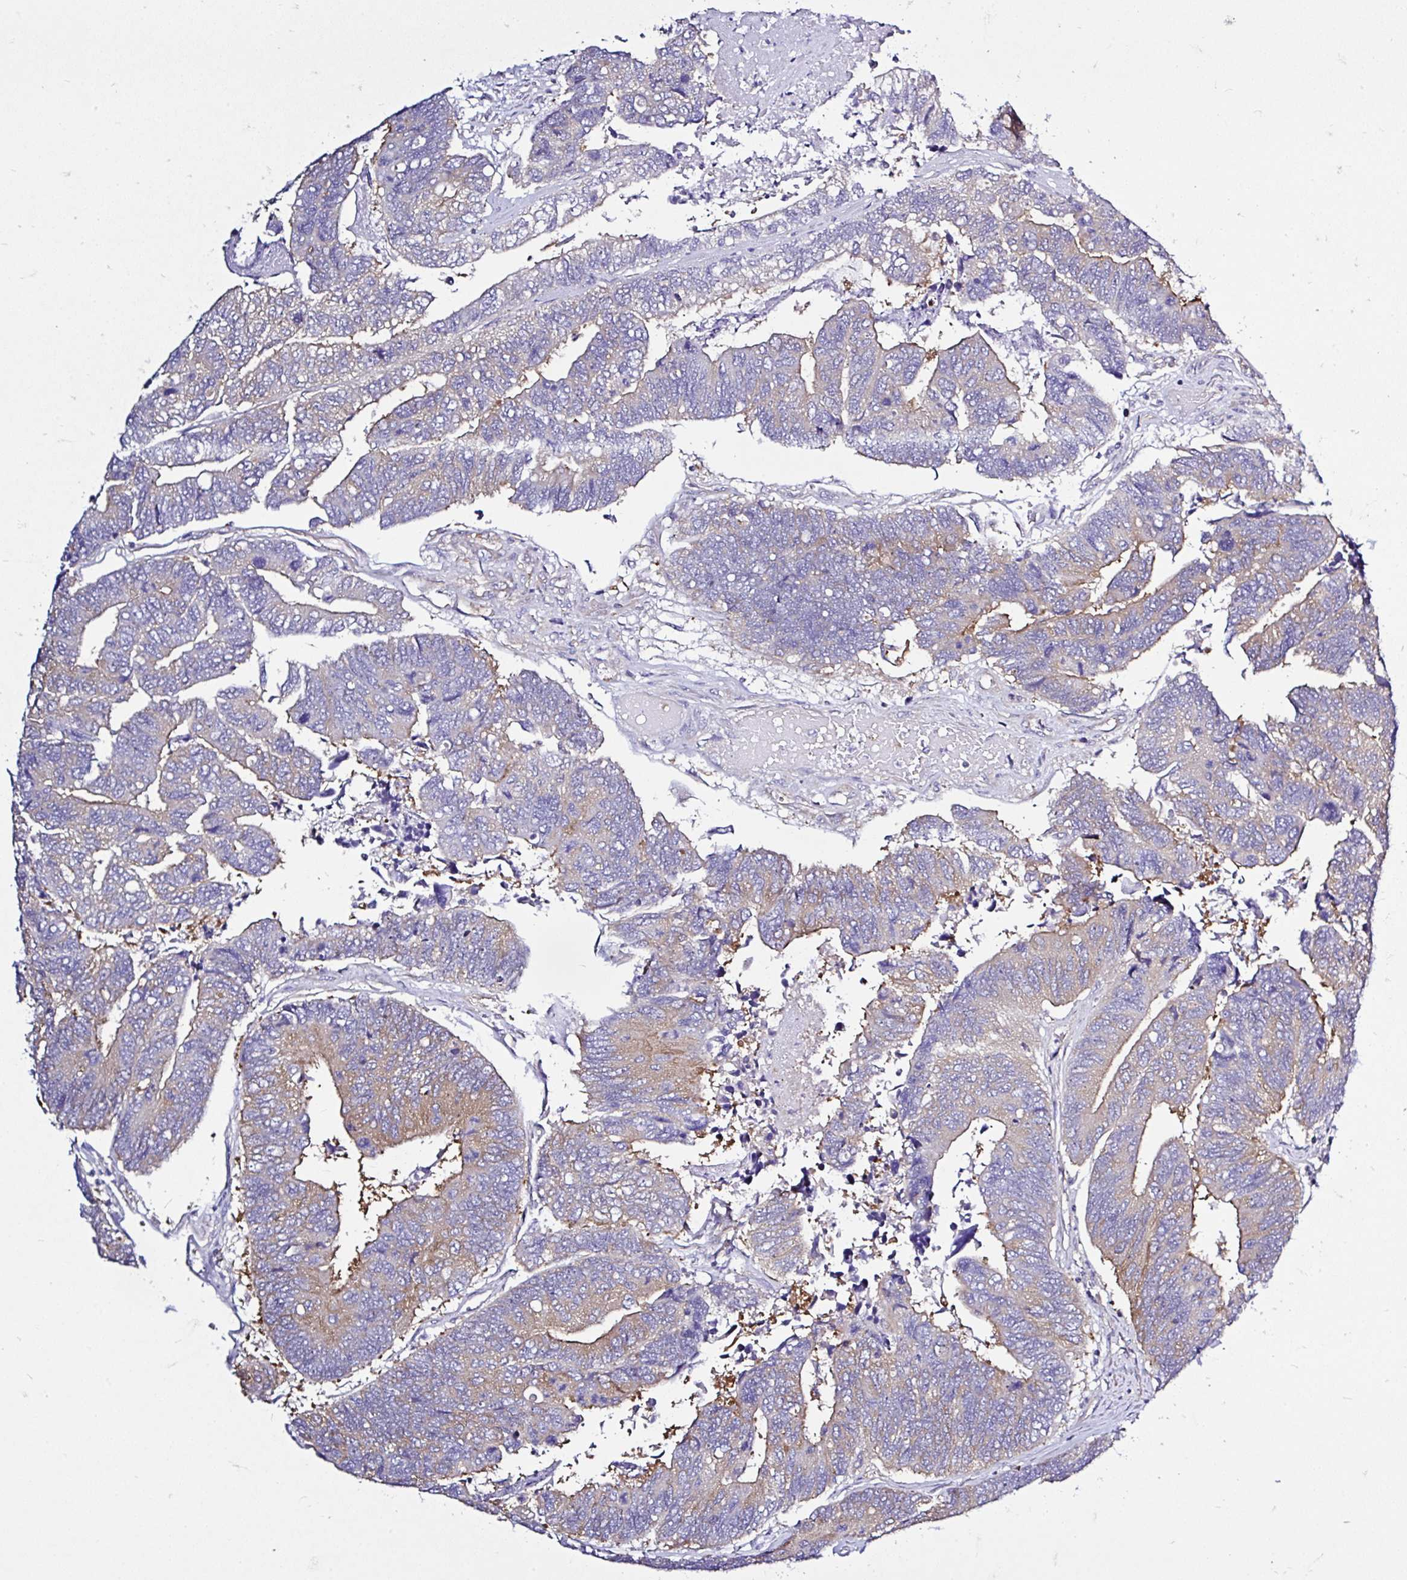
{"staining": {"intensity": "moderate", "quantity": "<25%", "location": "cytoplasmic/membranous"}, "tissue": "colorectal cancer", "cell_type": "Tumor cells", "image_type": "cancer", "snomed": [{"axis": "morphology", "description": "Adenocarcinoma, NOS"}, {"axis": "topography", "description": "Colon"}], "caption": "IHC (DAB) staining of adenocarcinoma (colorectal) reveals moderate cytoplasmic/membranous protein staining in approximately <25% of tumor cells. Immunohistochemistry stains the protein in brown and the nuclei are stained blue.", "gene": "LARS1", "patient": {"sex": "female", "age": 67}}